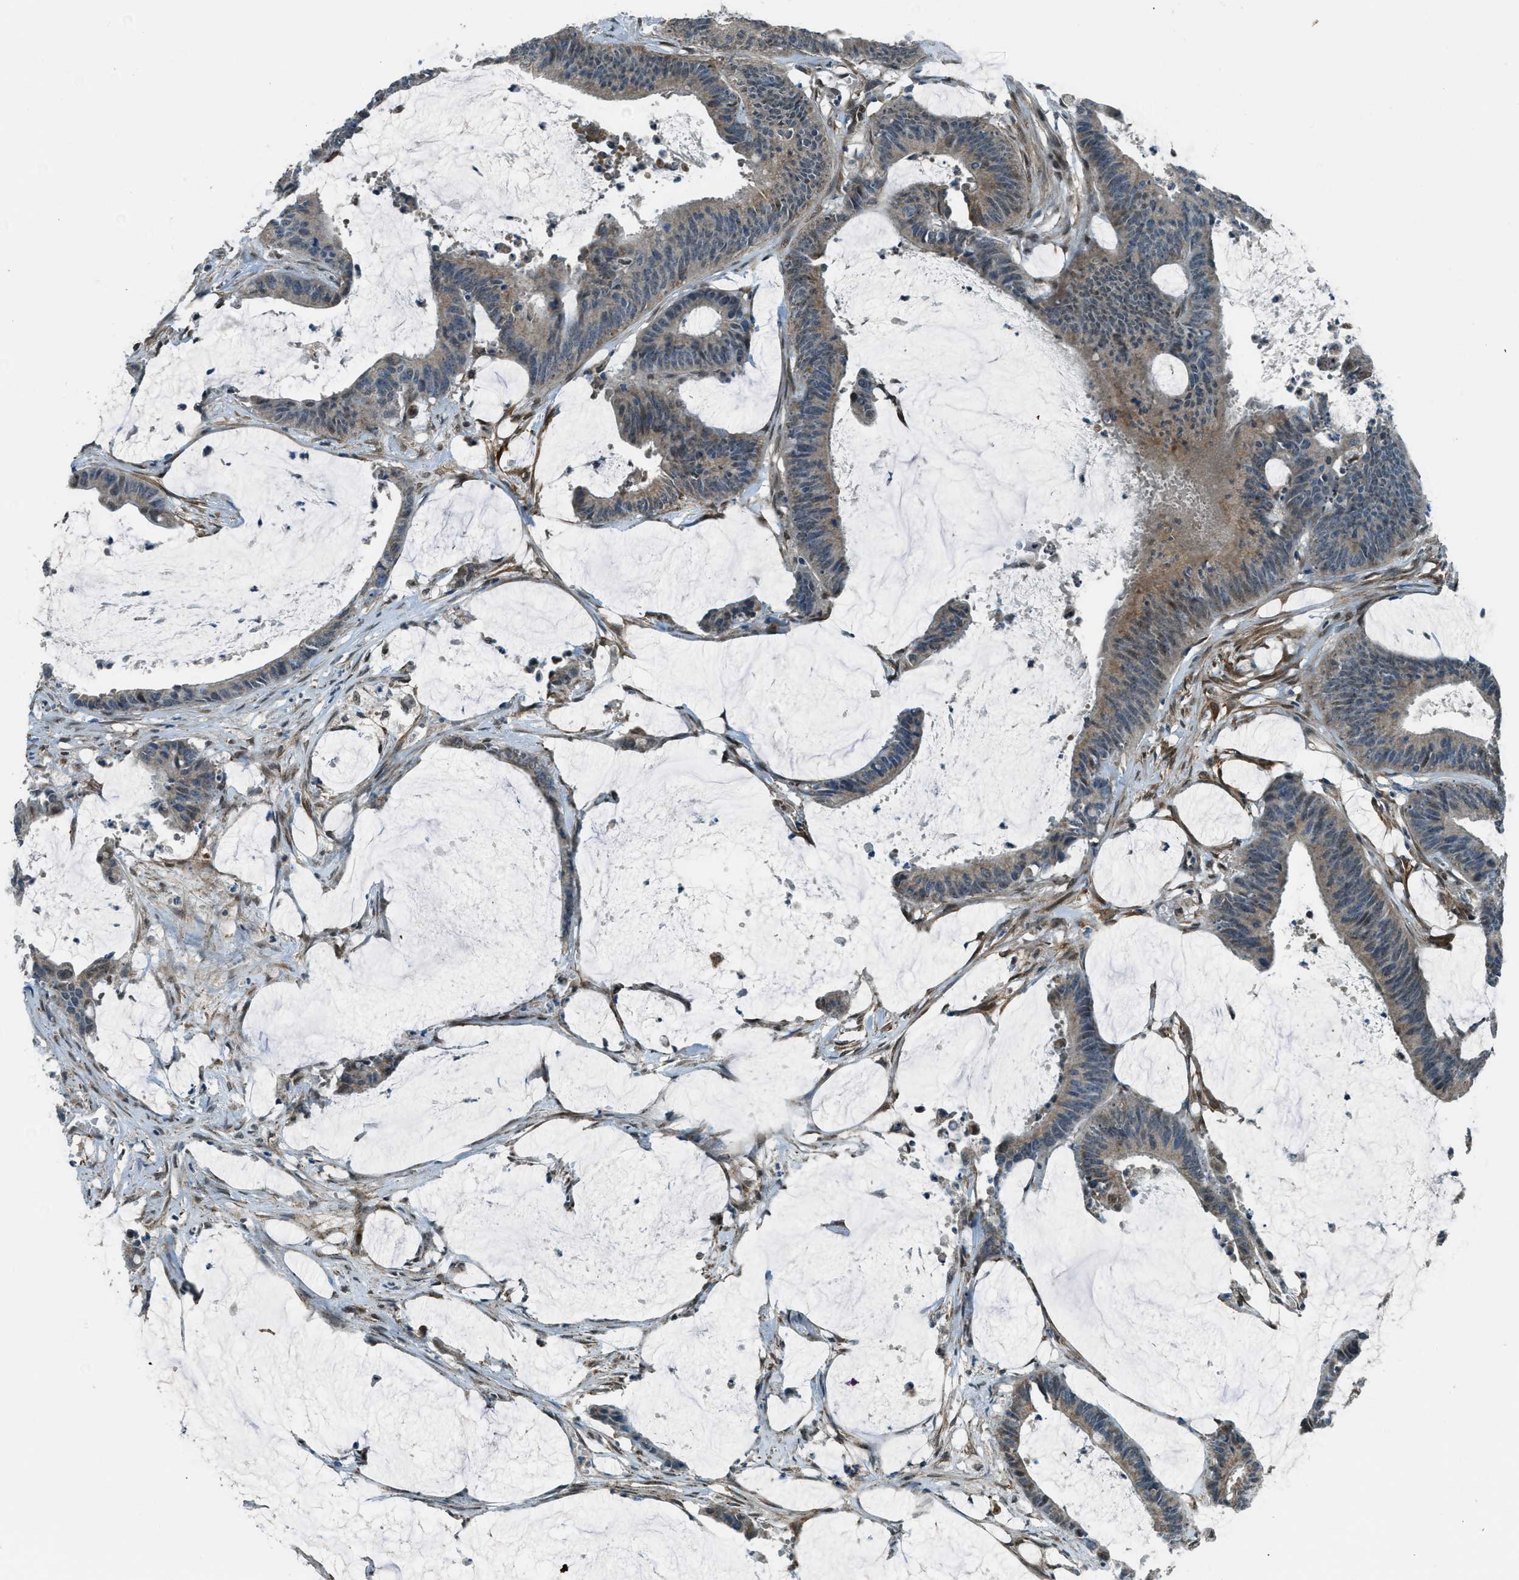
{"staining": {"intensity": "weak", "quantity": "25%-75%", "location": "cytoplasmic/membranous"}, "tissue": "colorectal cancer", "cell_type": "Tumor cells", "image_type": "cancer", "snomed": [{"axis": "morphology", "description": "Adenocarcinoma, NOS"}, {"axis": "topography", "description": "Rectum"}], "caption": "Protein staining displays weak cytoplasmic/membranous expression in approximately 25%-75% of tumor cells in adenocarcinoma (colorectal). Using DAB (brown) and hematoxylin (blue) stains, captured at high magnification using brightfield microscopy.", "gene": "NPEPL1", "patient": {"sex": "female", "age": 66}}